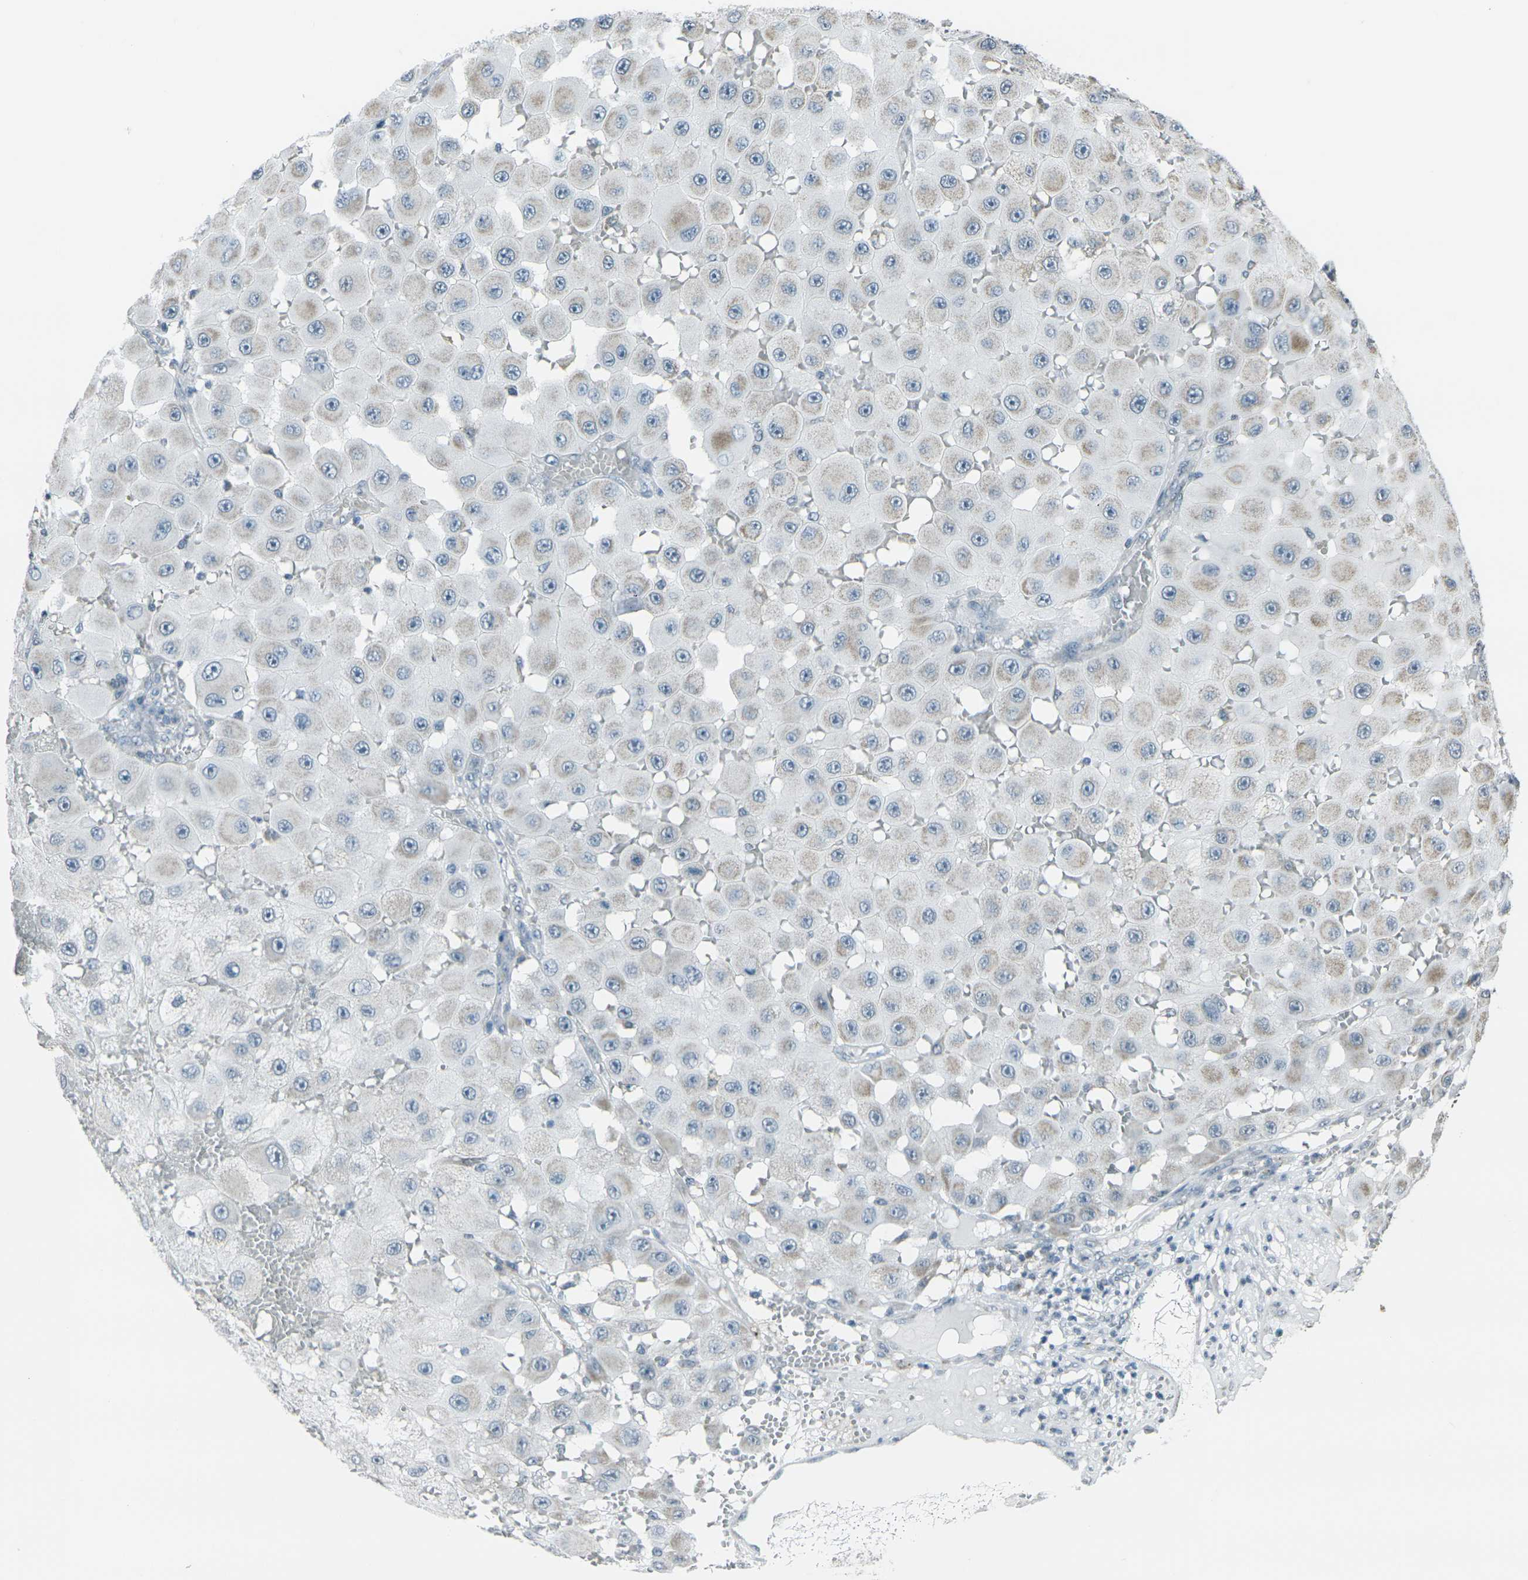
{"staining": {"intensity": "weak", "quantity": "<25%", "location": "cytoplasmic/membranous"}, "tissue": "melanoma", "cell_type": "Tumor cells", "image_type": "cancer", "snomed": [{"axis": "morphology", "description": "Malignant melanoma, NOS"}, {"axis": "topography", "description": "Skin"}], "caption": "Tumor cells are negative for brown protein staining in melanoma. (DAB immunohistochemistry, high magnification).", "gene": "H2BC1", "patient": {"sex": "female", "age": 81}}